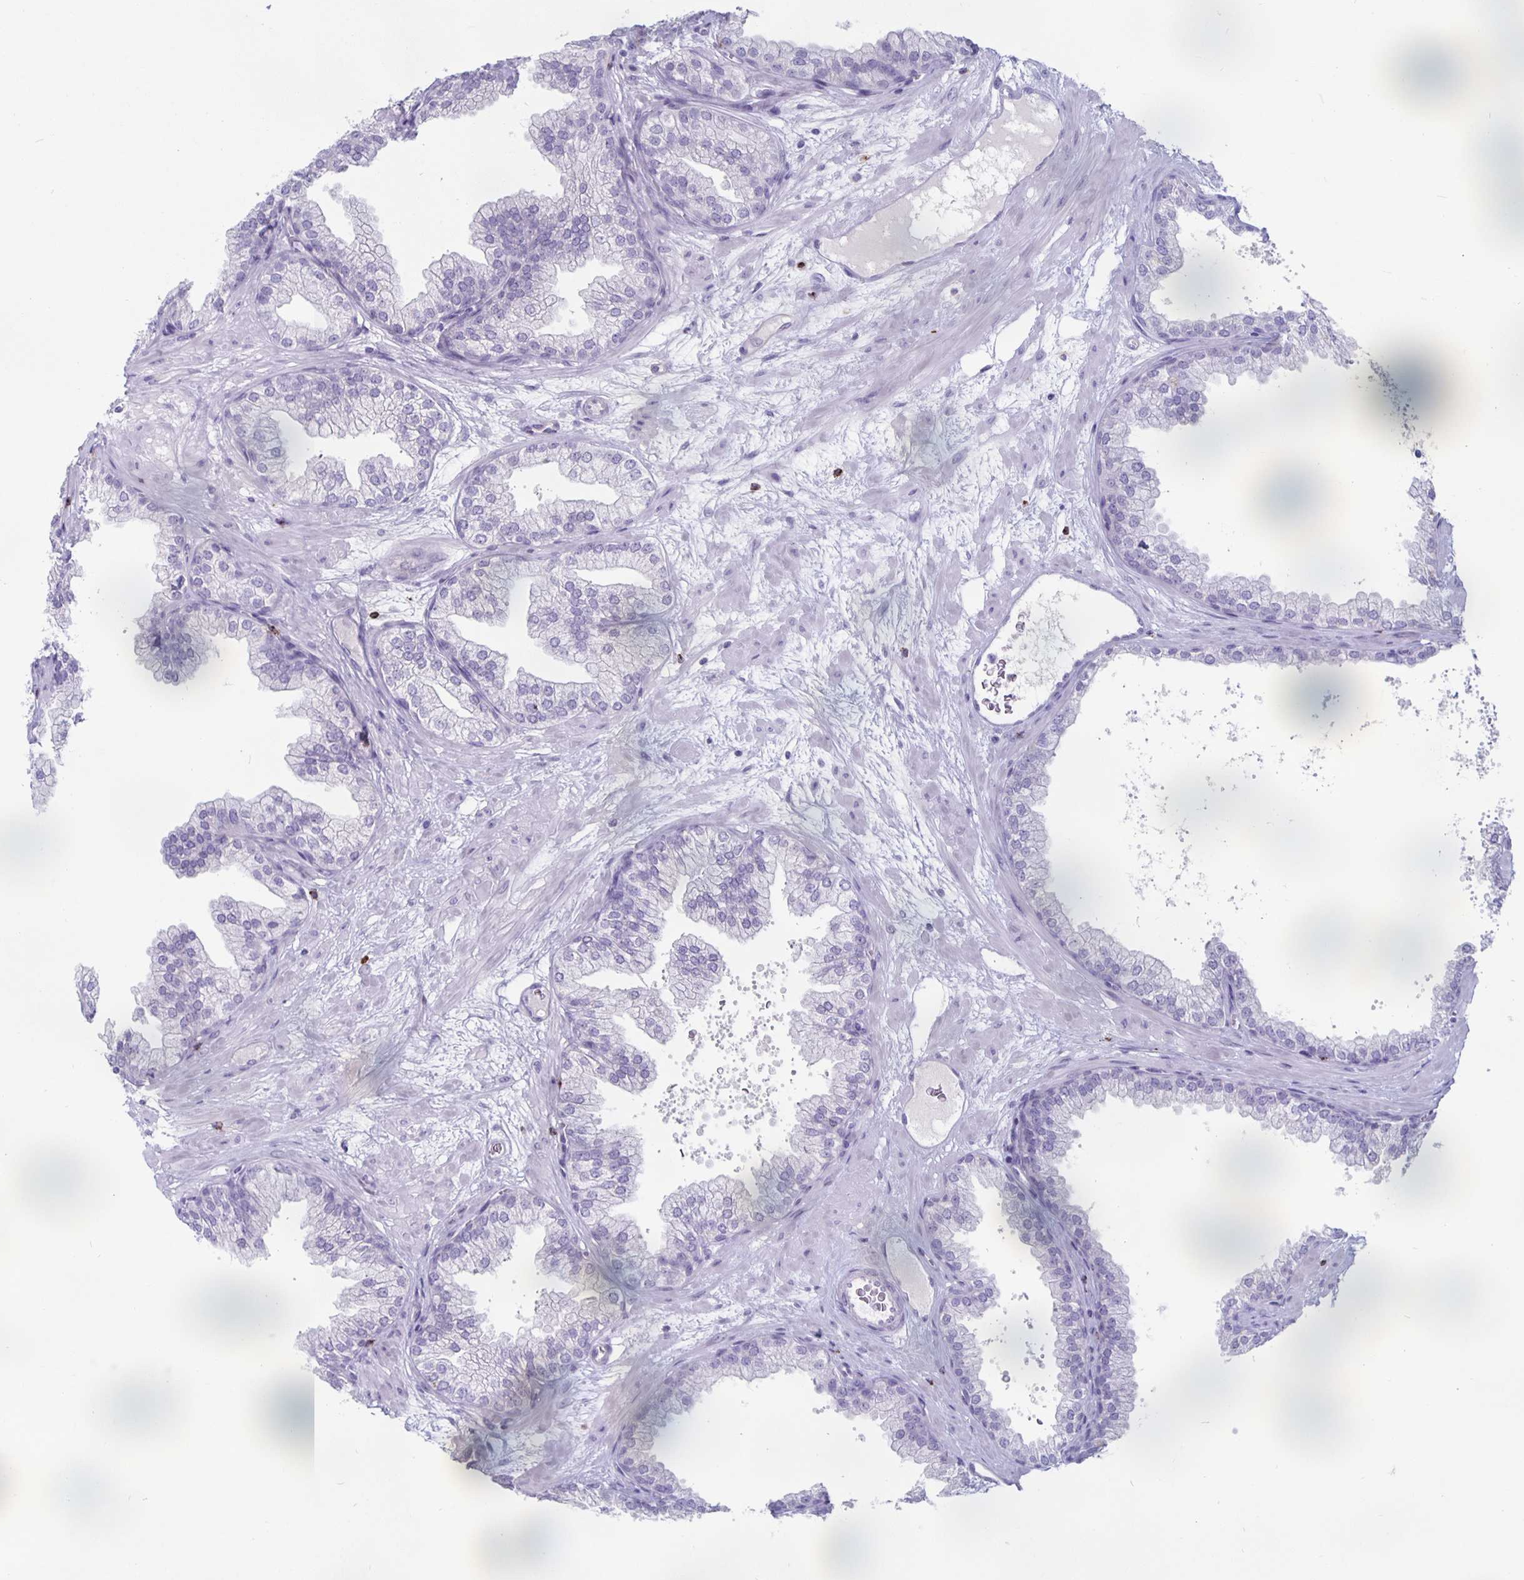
{"staining": {"intensity": "negative", "quantity": "none", "location": "none"}, "tissue": "prostate", "cell_type": "Glandular cells", "image_type": "normal", "snomed": [{"axis": "morphology", "description": "Normal tissue, NOS"}, {"axis": "topography", "description": "Prostate"}], "caption": "There is no significant expression in glandular cells of prostate.", "gene": "GZMK", "patient": {"sex": "male", "age": 37}}